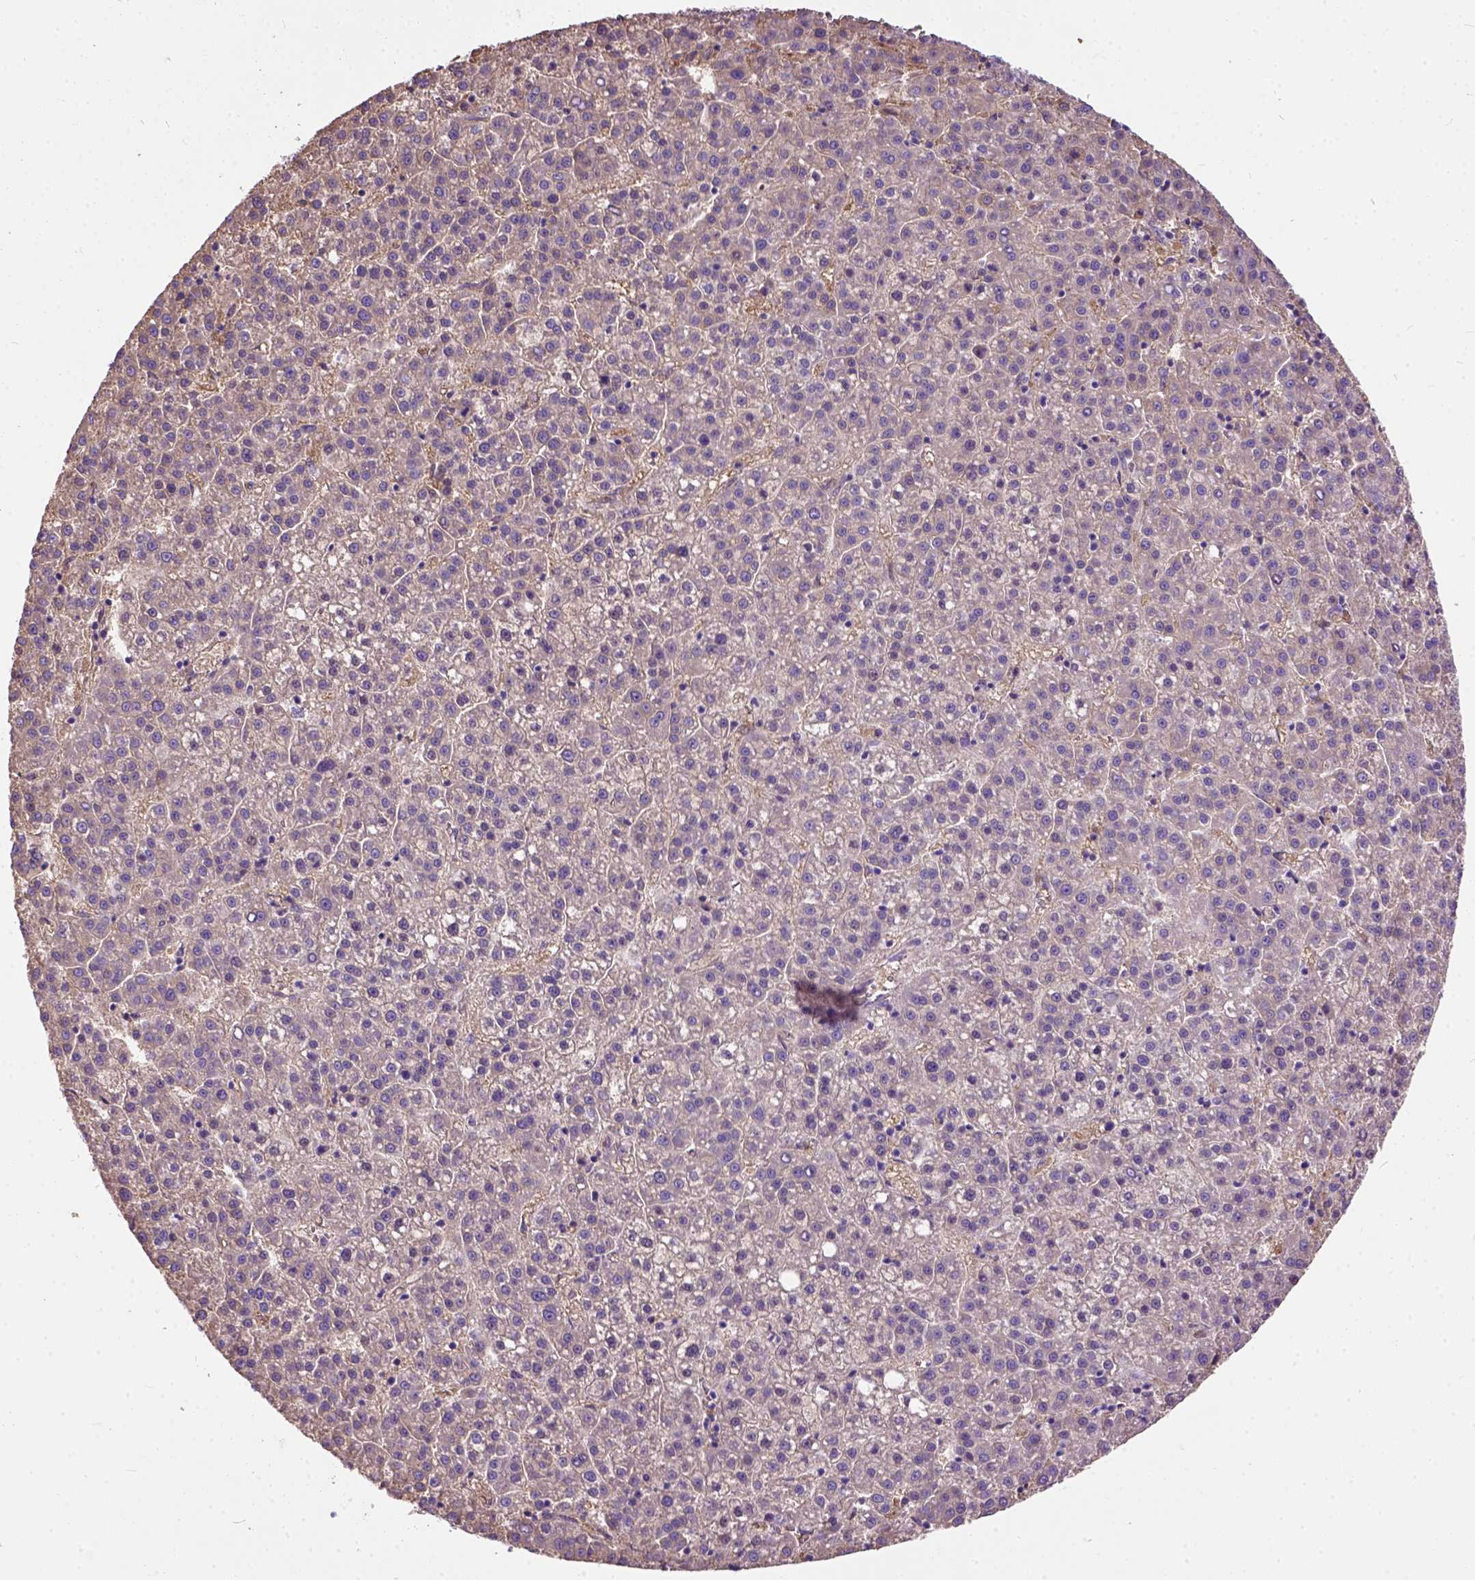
{"staining": {"intensity": "negative", "quantity": "none", "location": "none"}, "tissue": "liver cancer", "cell_type": "Tumor cells", "image_type": "cancer", "snomed": [{"axis": "morphology", "description": "Carcinoma, Hepatocellular, NOS"}, {"axis": "topography", "description": "Liver"}], "caption": "Tumor cells are negative for brown protein staining in liver cancer (hepatocellular carcinoma).", "gene": "SEMA4F", "patient": {"sex": "female", "age": 58}}